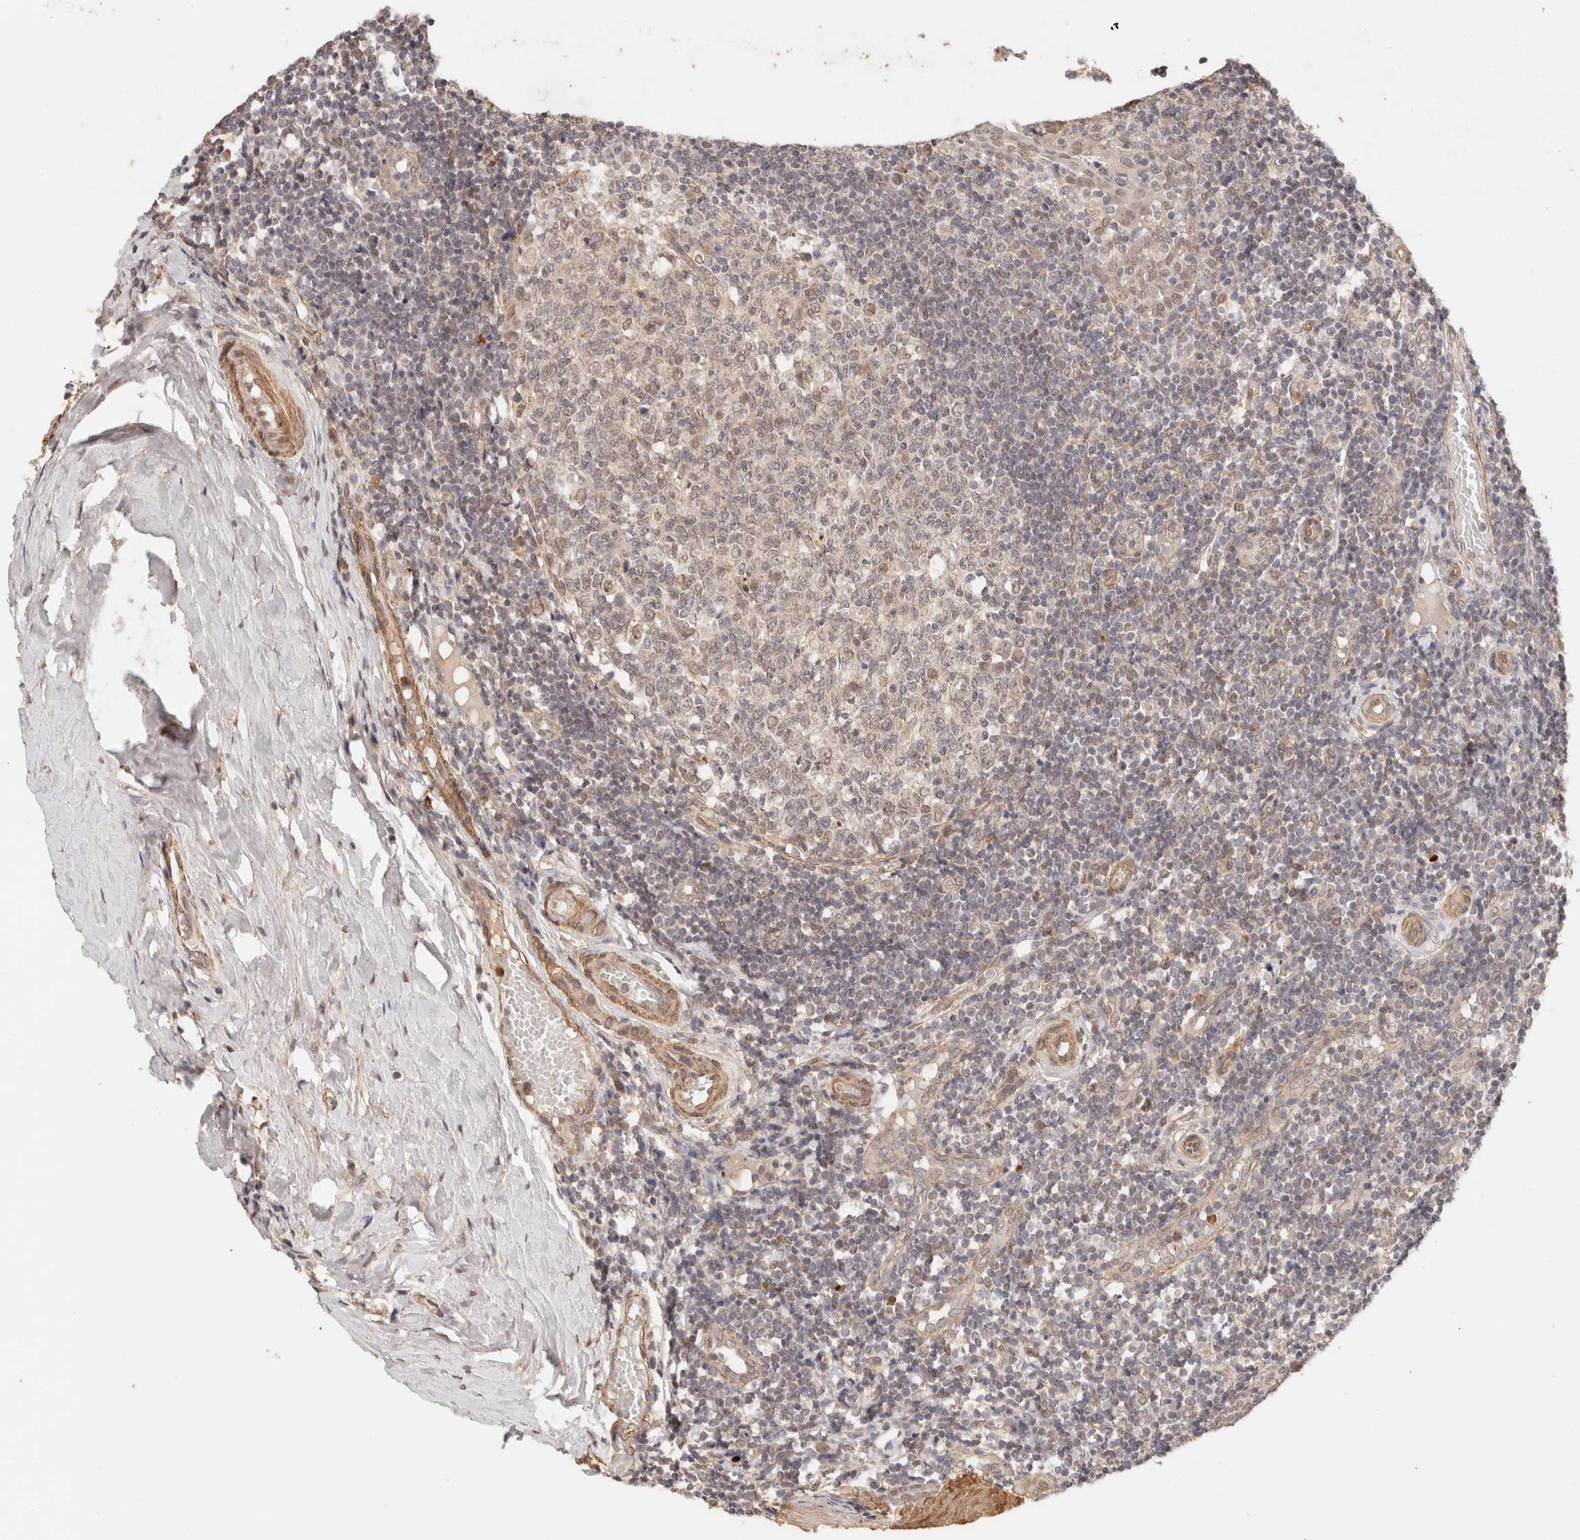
{"staining": {"intensity": "moderate", "quantity": ">75%", "location": "nuclear"}, "tissue": "tonsil", "cell_type": "Germinal center cells", "image_type": "normal", "snomed": [{"axis": "morphology", "description": "Normal tissue, NOS"}, {"axis": "topography", "description": "Tonsil"}], "caption": "Immunohistochemical staining of unremarkable human tonsil shows moderate nuclear protein staining in about >75% of germinal center cells. Using DAB (3,3'-diaminobenzidine) (brown) and hematoxylin (blue) stains, captured at high magnification using brightfield microscopy.", "gene": "BRPF3", "patient": {"sex": "female", "age": 19}}